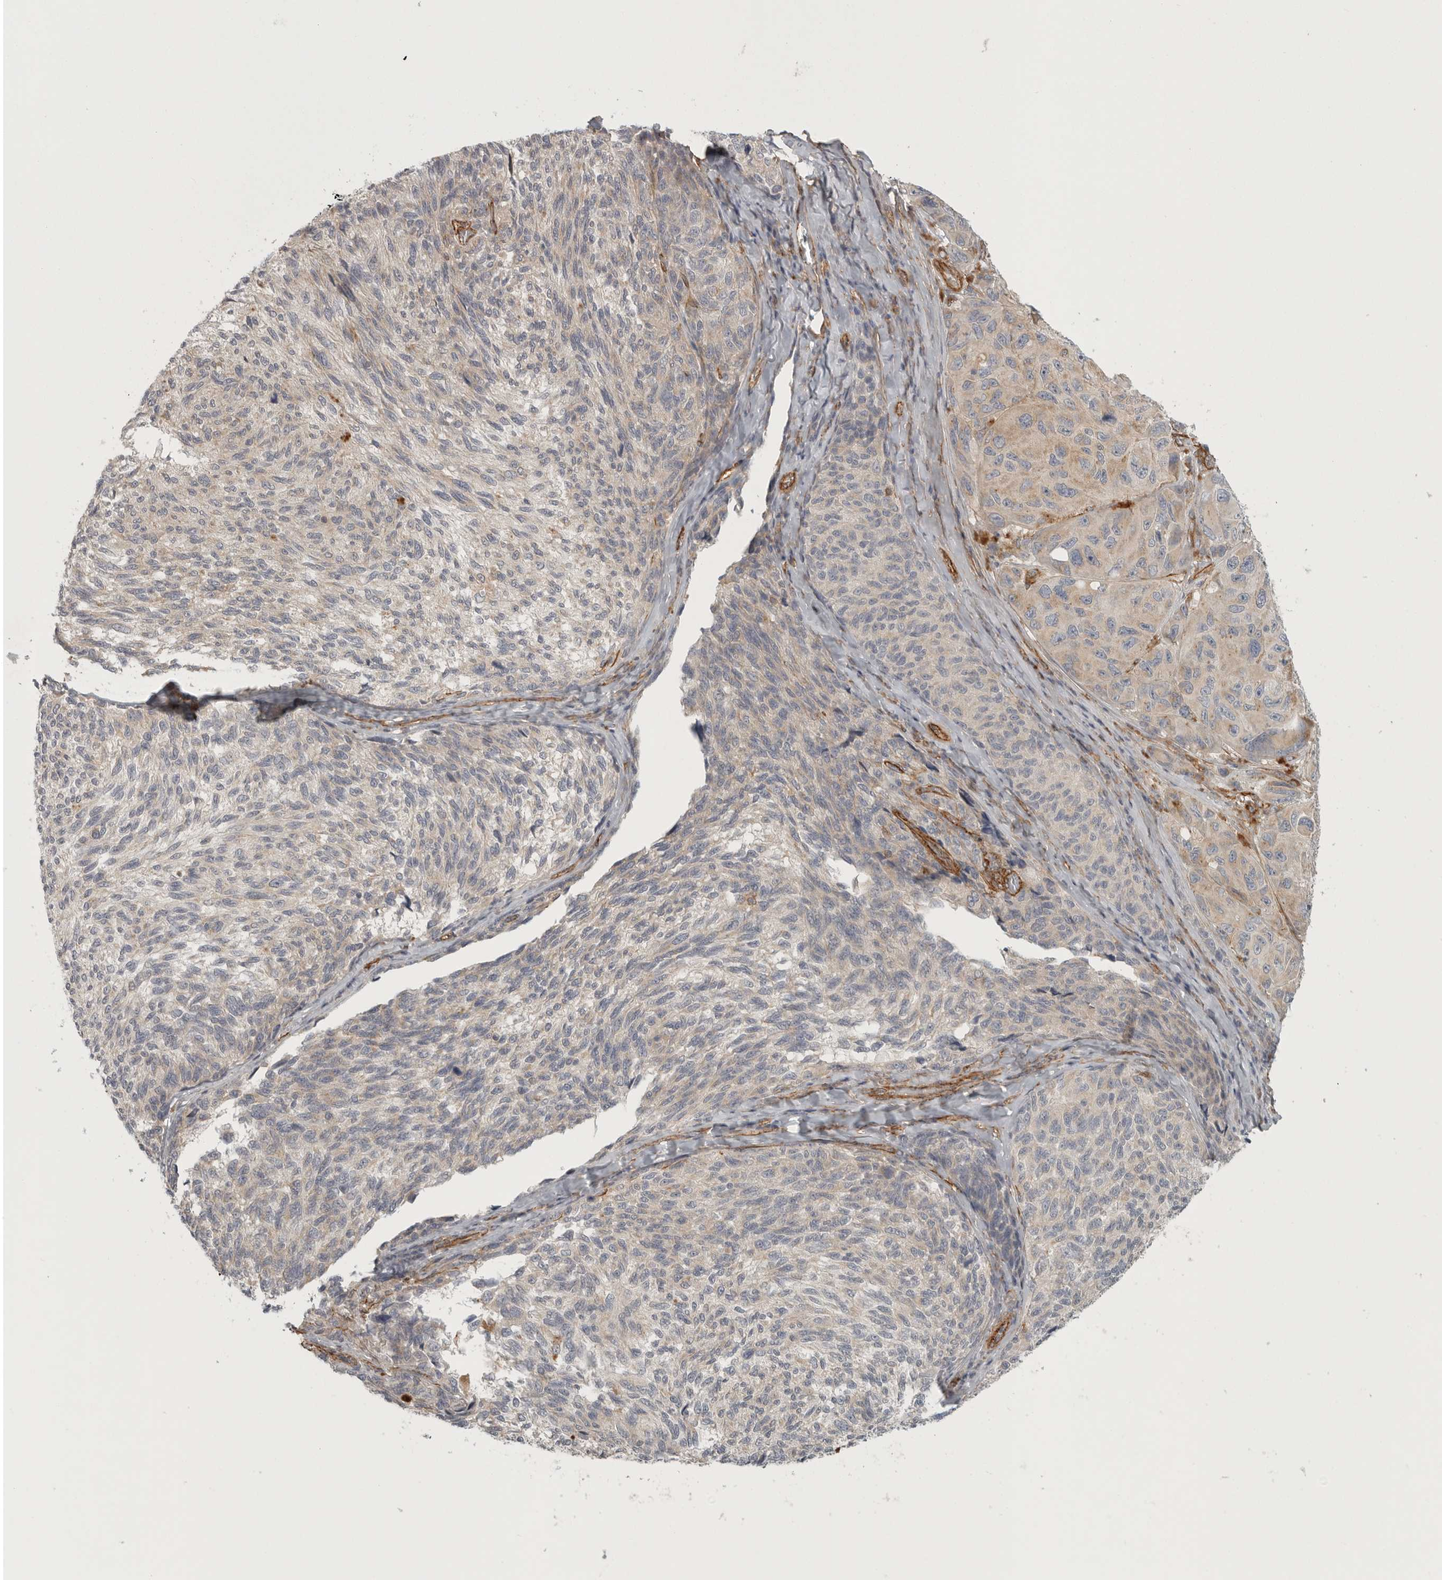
{"staining": {"intensity": "negative", "quantity": "none", "location": "none"}, "tissue": "melanoma", "cell_type": "Tumor cells", "image_type": "cancer", "snomed": [{"axis": "morphology", "description": "Malignant melanoma, NOS"}, {"axis": "topography", "description": "Skin"}], "caption": "Immunohistochemical staining of melanoma demonstrates no significant staining in tumor cells. (Brightfield microscopy of DAB immunohistochemistry at high magnification).", "gene": "LONRF1", "patient": {"sex": "female", "age": 73}}